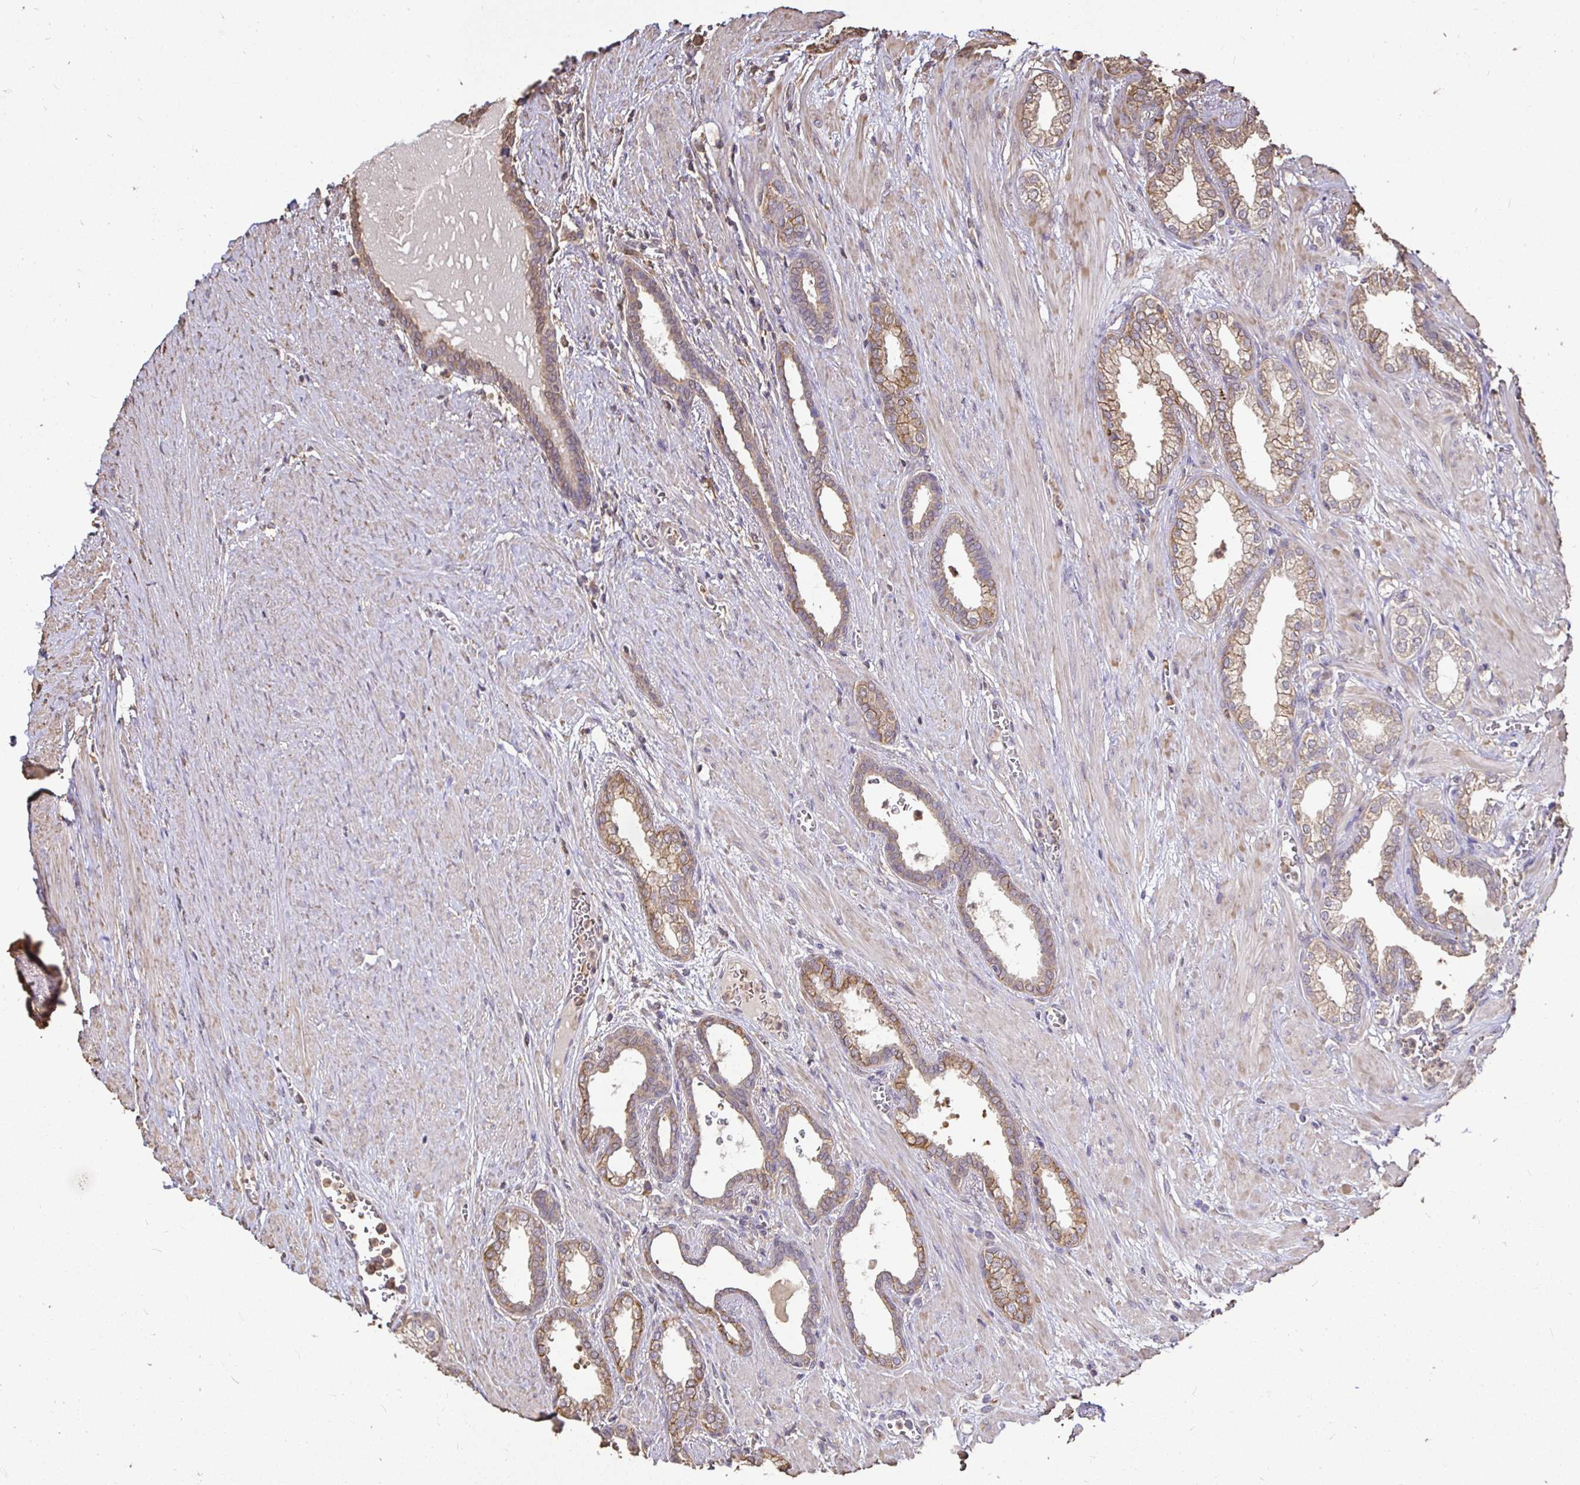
{"staining": {"intensity": "moderate", "quantity": ">75%", "location": "cytoplasmic/membranous"}, "tissue": "prostate cancer", "cell_type": "Tumor cells", "image_type": "cancer", "snomed": [{"axis": "morphology", "description": "Adenocarcinoma, High grade"}, {"axis": "topography", "description": "Prostate"}], "caption": "High-magnification brightfield microscopy of prostate high-grade adenocarcinoma stained with DAB (3,3'-diaminobenzidine) (brown) and counterstained with hematoxylin (blue). tumor cells exhibit moderate cytoplasmic/membranous expression is seen in about>75% of cells. The staining is performed using DAB (3,3'-diaminobenzidine) brown chromogen to label protein expression. The nuclei are counter-stained blue using hematoxylin.", "gene": "MAPK8IP3", "patient": {"sex": "male", "age": 60}}